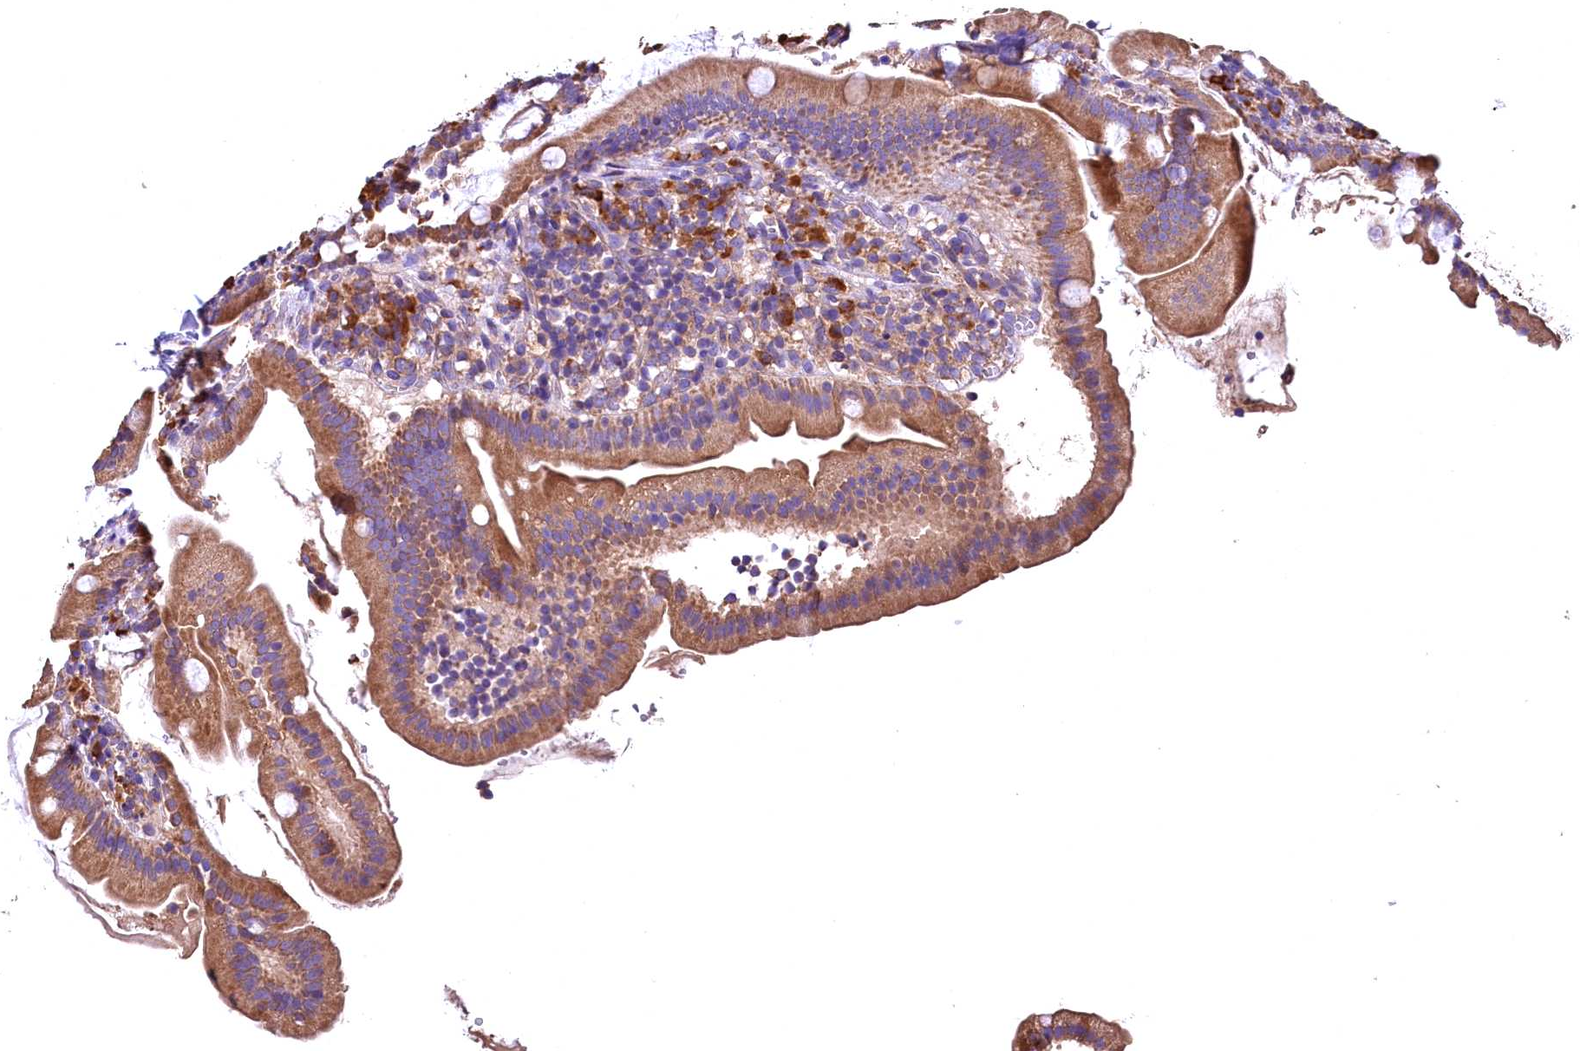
{"staining": {"intensity": "moderate", "quantity": ">75%", "location": "cytoplasmic/membranous"}, "tissue": "duodenum", "cell_type": "Glandular cells", "image_type": "normal", "snomed": [{"axis": "morphology", "description": "Normal tissue, NOS"}, {"axis": "topography", "description": "Duodenum"}], "caption": "Glandular cells exhibit medium levels of moderate cytoplasmic/membranous positivity in about >75% of cells in benign human duodenum.", "gene": "ENKD1", "patient": {"sex": "female", "age": 67}}